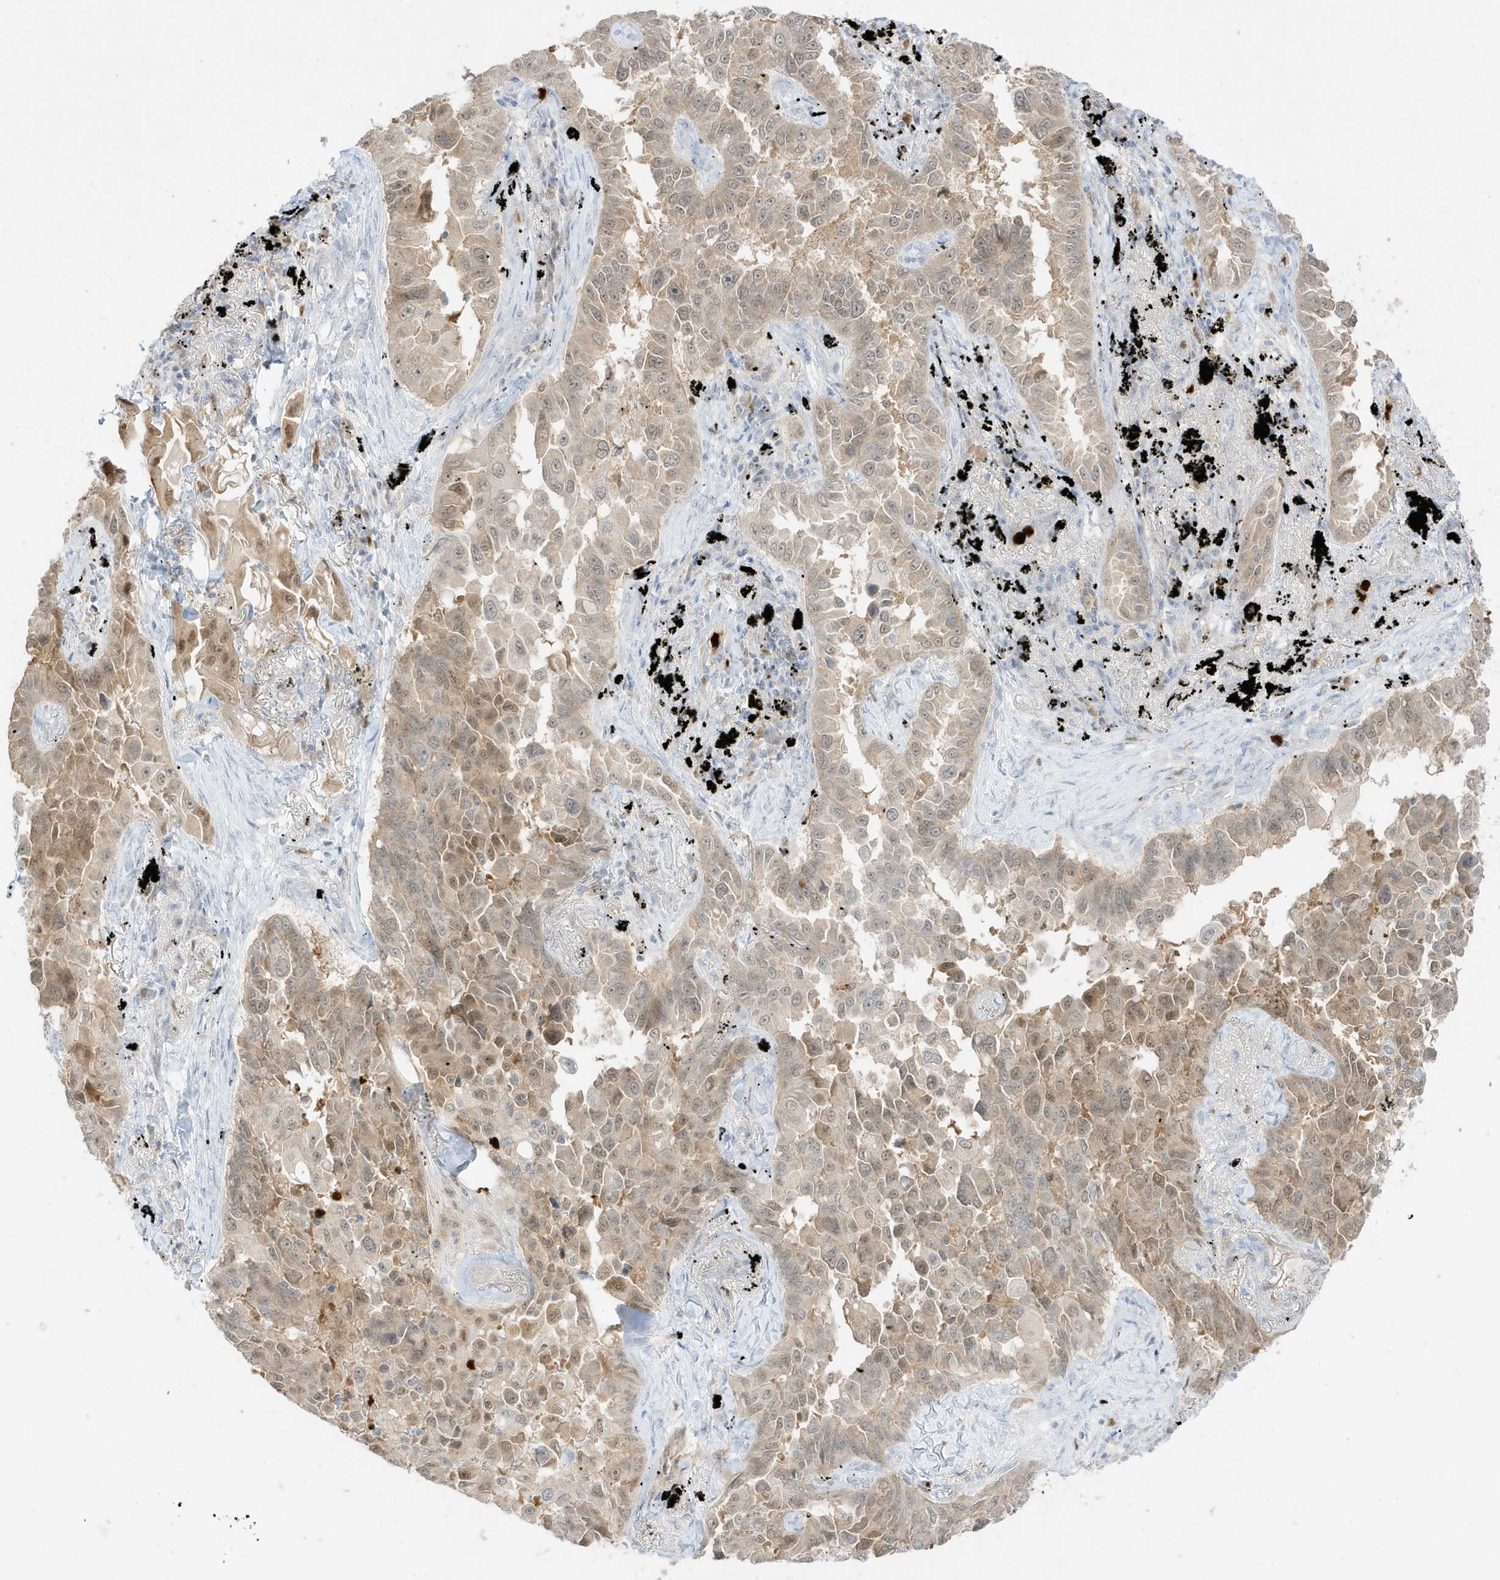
{"staining": {"intensity": "weak", "quantity": "25%-75%", "location": "cytoplasmic/membranous,nuclear"}, "tissue": "lung cancer", "cell_type": "Tumor cells", "image_type": "cancer", "snomed": [{"axis": "morphology", "description": "Adenocarcinoma, NOS"}, {"axis": "topography", "description": "Lung"}], "caption": "A photomicrograph showing weak cytoplasmic/membranous and nuclear expression in approximately 25%-75% of tumor cells in lung cancer, as visualized by brown immunohistochemical staining.", "gene": "GCA", "patient": {"sex": "female", "age": 67}}